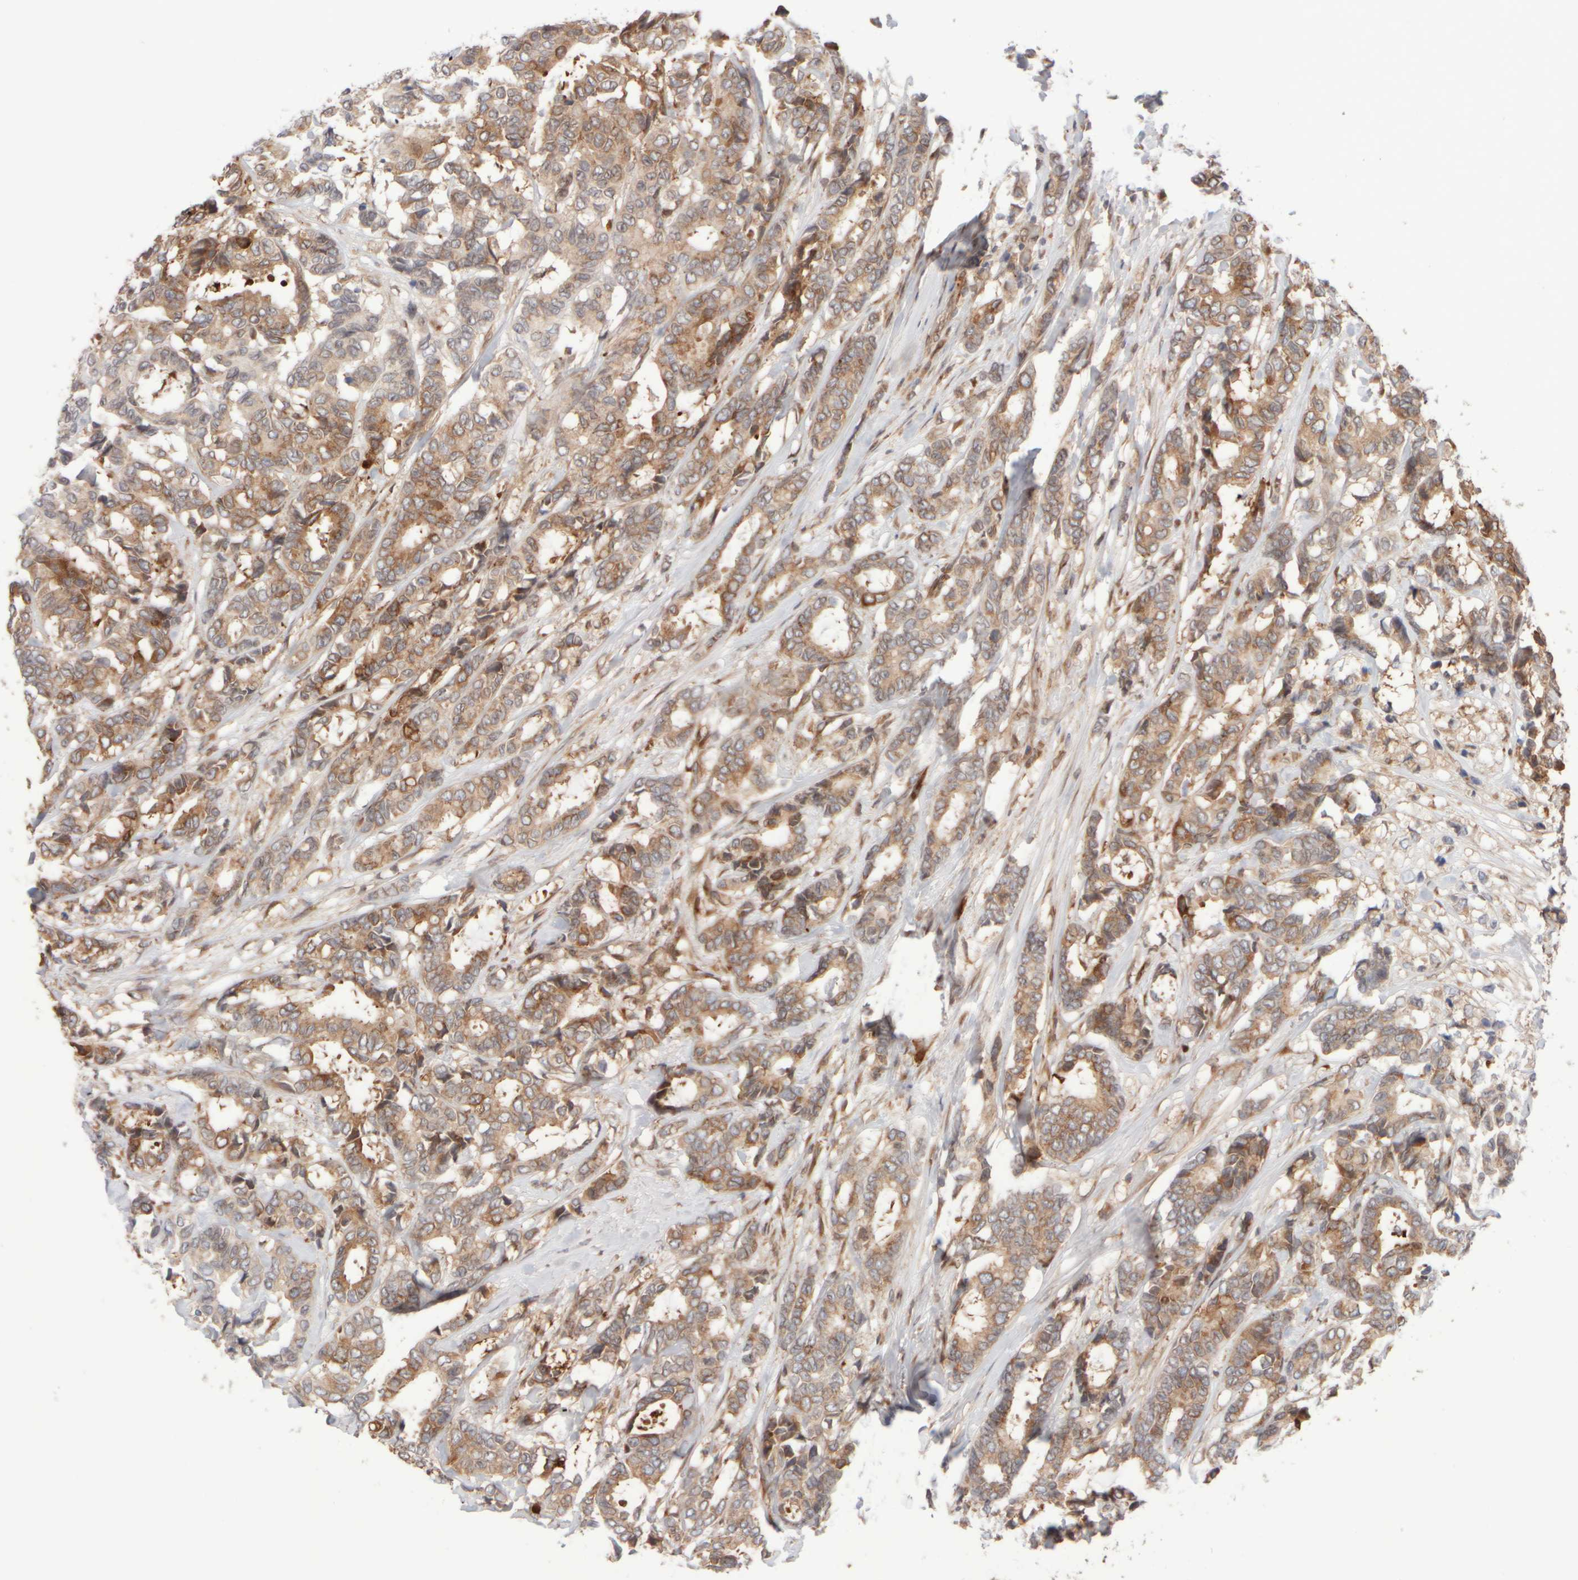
{"staining": {"intensity": "moderate", "quantity": ">75%", "location": "cytoplasmic/membranous"}, "tissue": "breast cancer", "cell_type": "Tumor cells", "image_type": "cancer", "snomed": [{"axis": "morphology", "description": "Duct carcinoma"}, {"axis": "topography", "description": "Breast"}], "caption": "A histopathology image of breast infiltrating ductal carcinoma stained for a protein demonstrates moderate cytoplasmic/membranous brown staining in tumor cells. (DAB IHC, brown staining for protein, blue staining for nuclei).", "gene": "GCN1", "patient": {"sex": "female", "age": 87}}